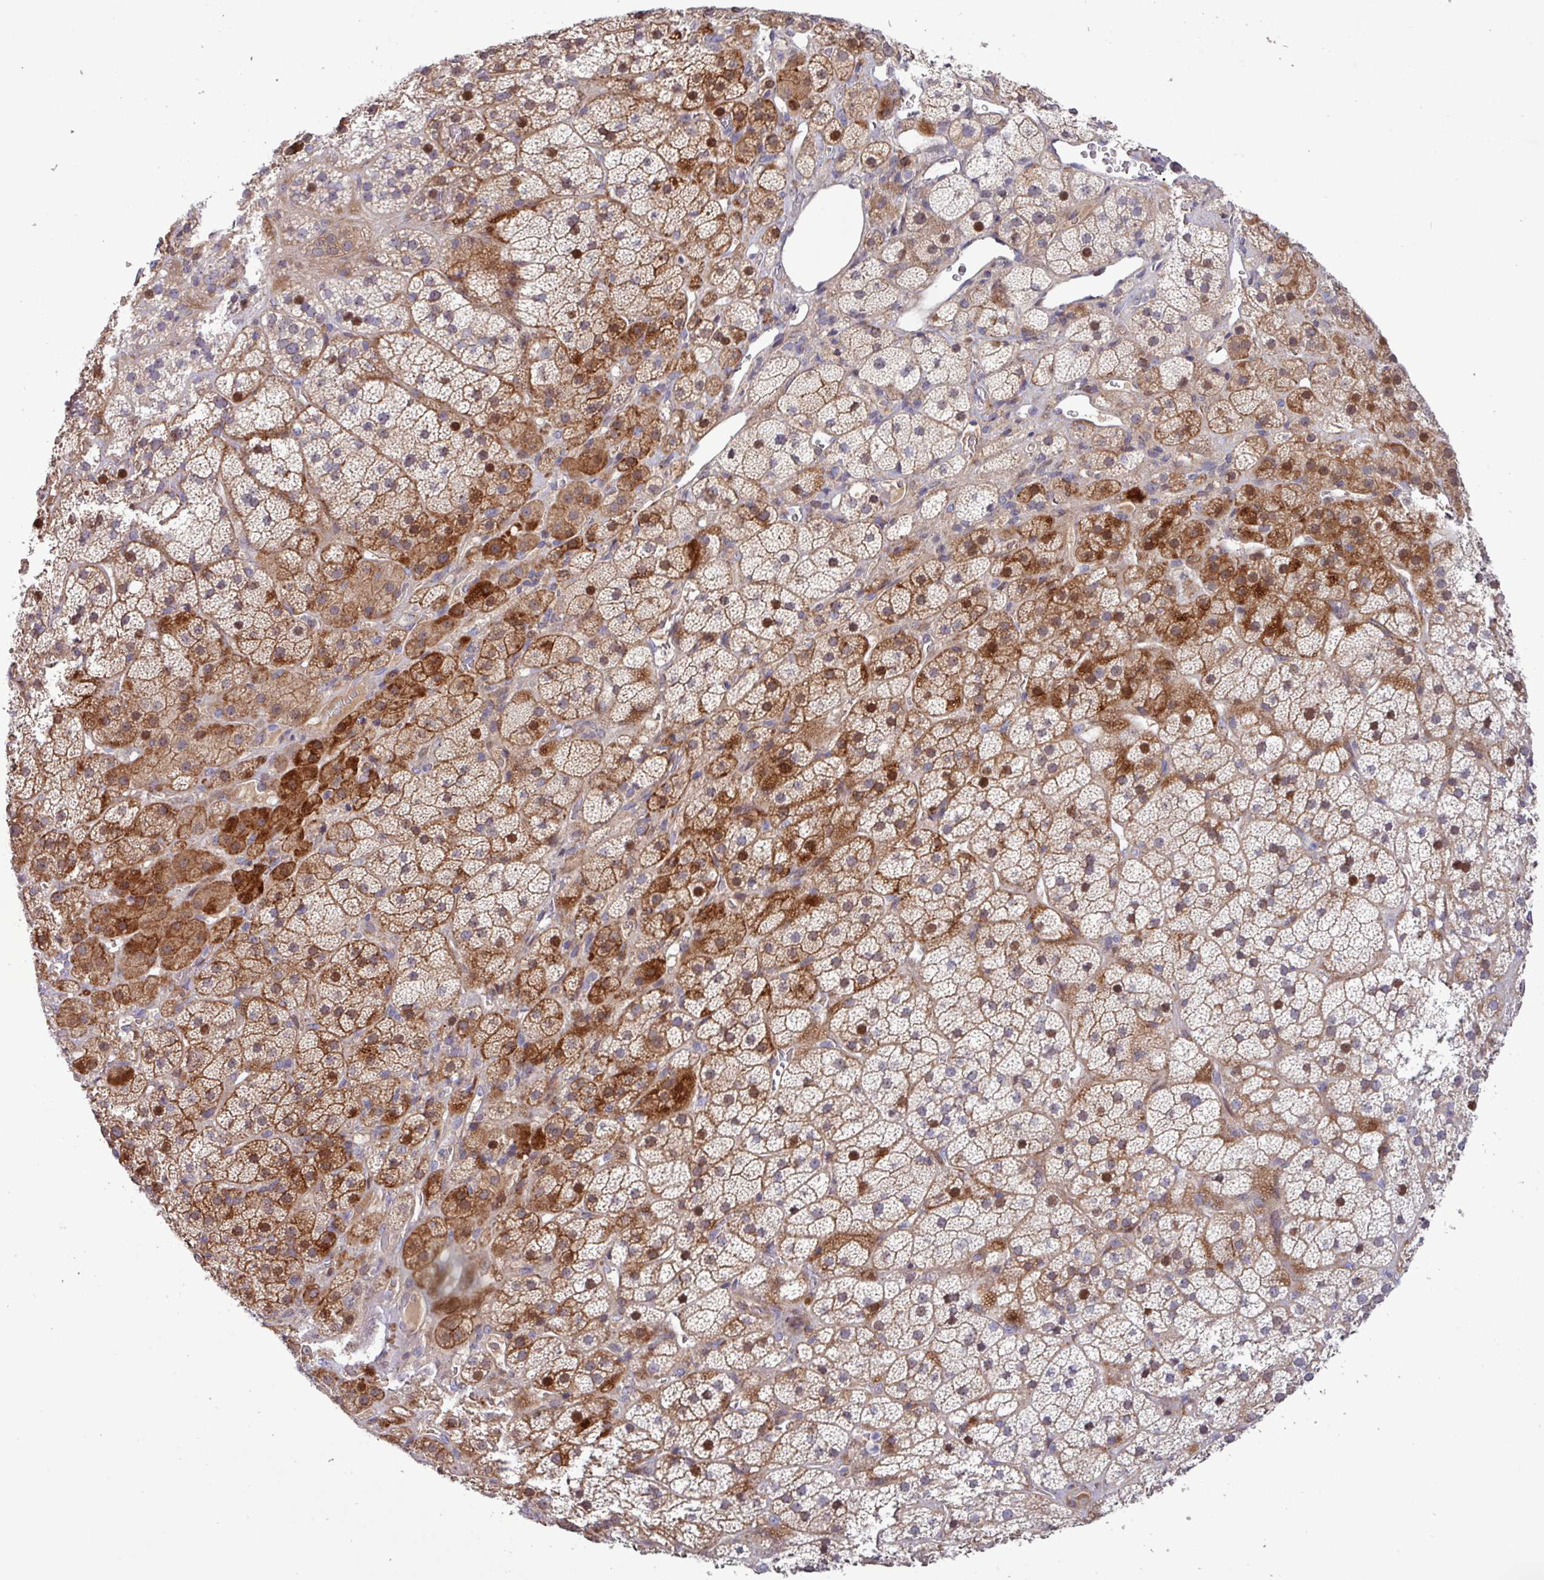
{"staining": {"intensity": "strong", "quantity": "25%-75%", "location": "cytoplasmic/membranous,nuclear"}, "tissue": "adrenal gland", "cell_type": "Glandular cells", "image_type": "normal", "snomed": [{"axis": "morphology", "description": "Normal tissue, NOS"}, {"axis": "topography", "description": "Adrenal gland"}], "caption": "An IHC micrograph of normal tissue is shown. Protein staining in brown shows strong cytoplasmic/membranous,nuclear positivity in adrenal gland within glandular cells. (Stains: DAB in brown, nuclei in blue, Microscopy: brightfield microscopy at high magnification).", "gene": "TNFSF12", "patient": {"sex": "male", "age": 57}}